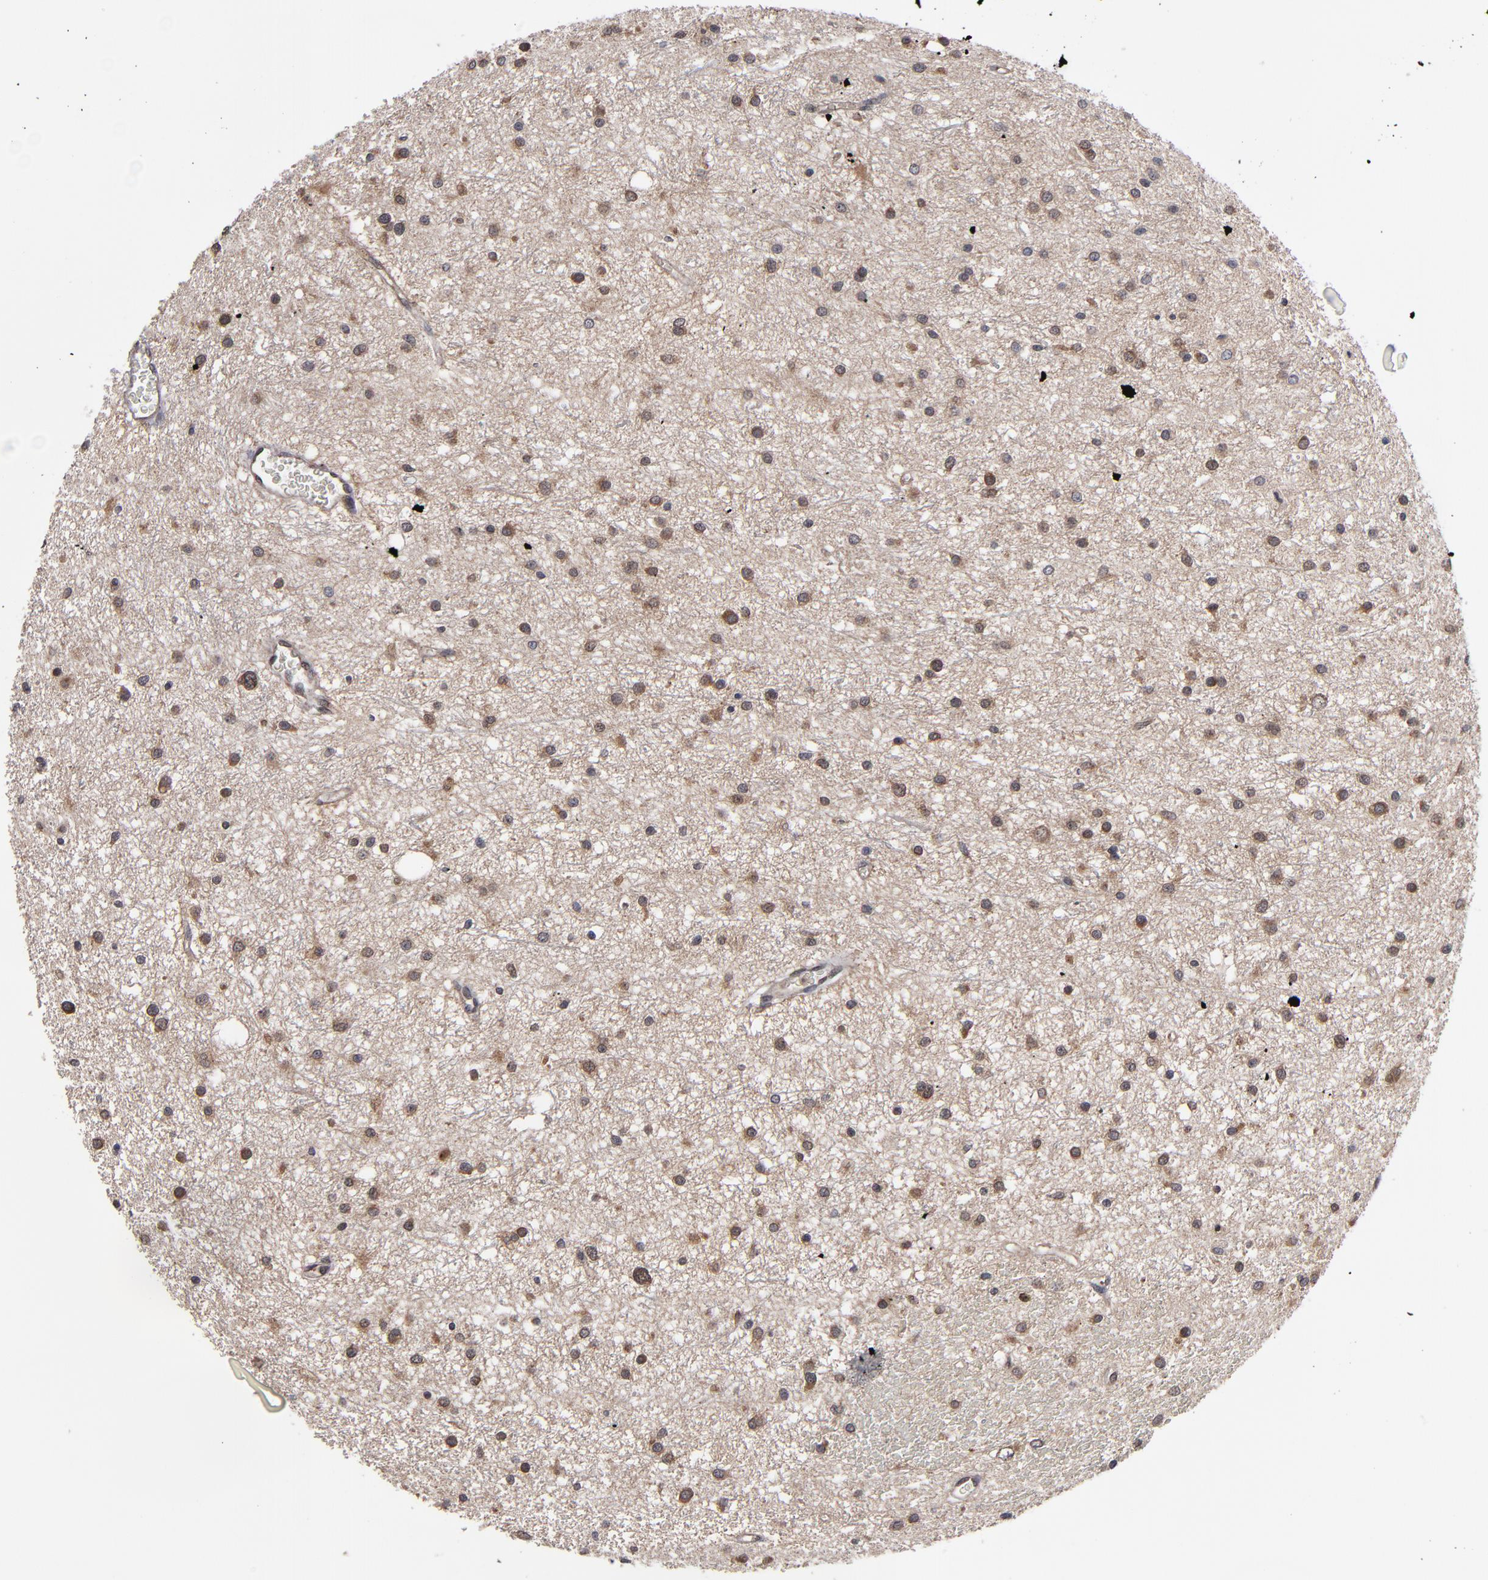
{"staining": {"intensity": "moderate", "quantity": "25%-75%", "location": "cytoplasmic/membranous"}, "tissue": "glioma", "cell_type": "Tumor cells", "image_type": "cancer", "snomed": [{"axis": "morphology", "description": "Glioma, malignant, Low grade"}, {"axis": "topography", "description": "Brain"}], "caption": "A high-resolution photomicrograph shows immunohistochemistry (IHC) staining of low-grade glioma (malignant), which shows moderate cytoplasmic/membranous staining in approximately 25%-75% of tumor cells. (IHC, brightfield microscopy, high magnification).", "gene": "ALG13", "patient": {"sex": "female", "age": 36}}